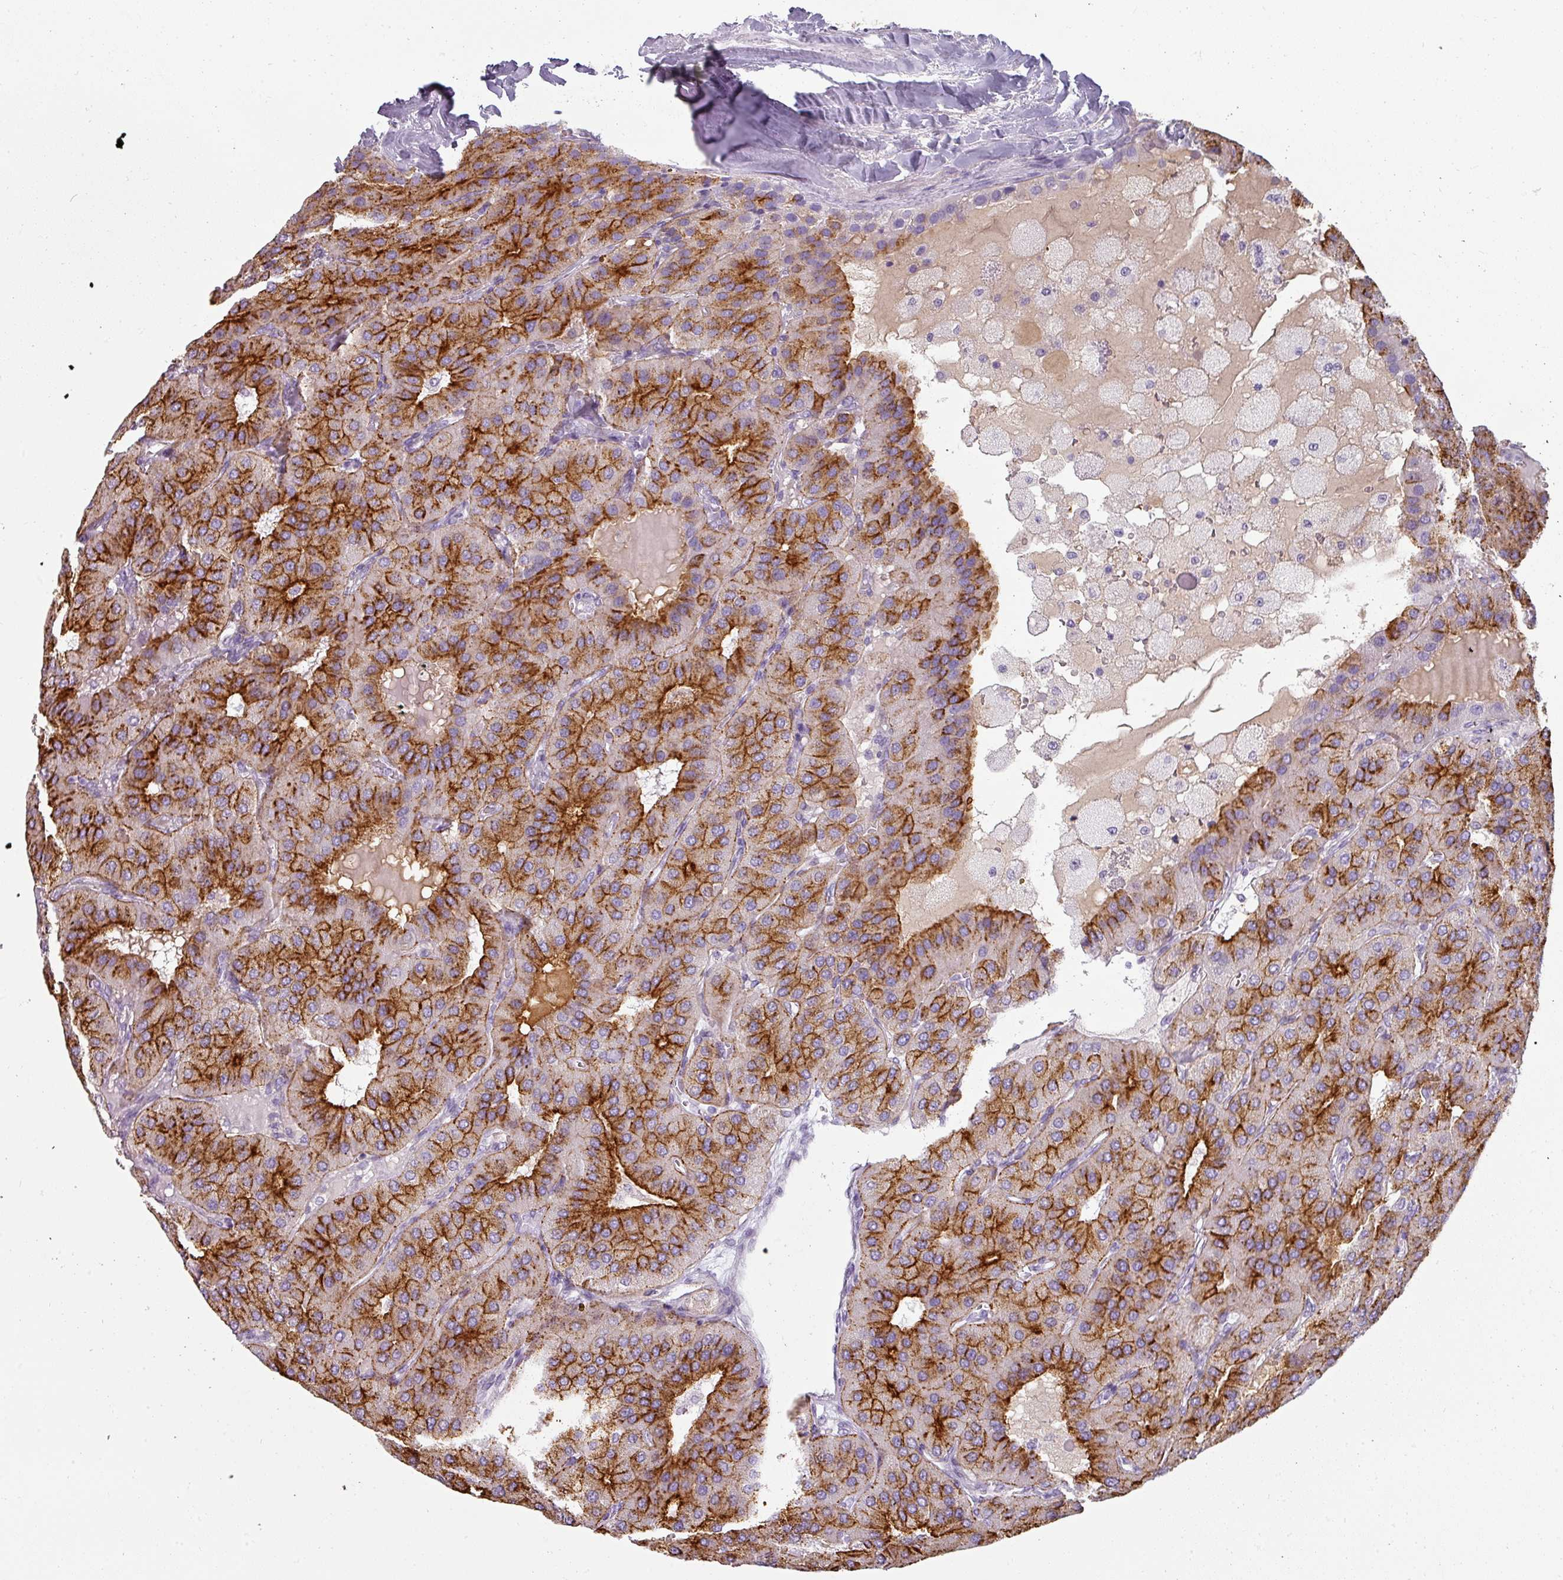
{"staining": {"intensity": "strong", "quantity": ">75%", "location": "cytoplasmic/membranous"}, "tissue": "parathyroid gland", "cell_type": "Glandular cells", "image_type": "normal", "snomed": [{"axis": "morphology", "description": "Normal tissue, NOS"}, {"axis": "morphology", "description": "Adenoma, NOS"}, {"axis": "topography", "description": "Parathyroid gland"}], "caption": "Parathyroid gland stained with immunohistochemistry (IHC) shows strong cytoplasmic/membranous staining in approximately >75% of glandular cells. (DAB = brown stain, brightfield microscopy at high magnification).", "gene": "ASB1", "patient": {"sex": "female", "age": 86}}